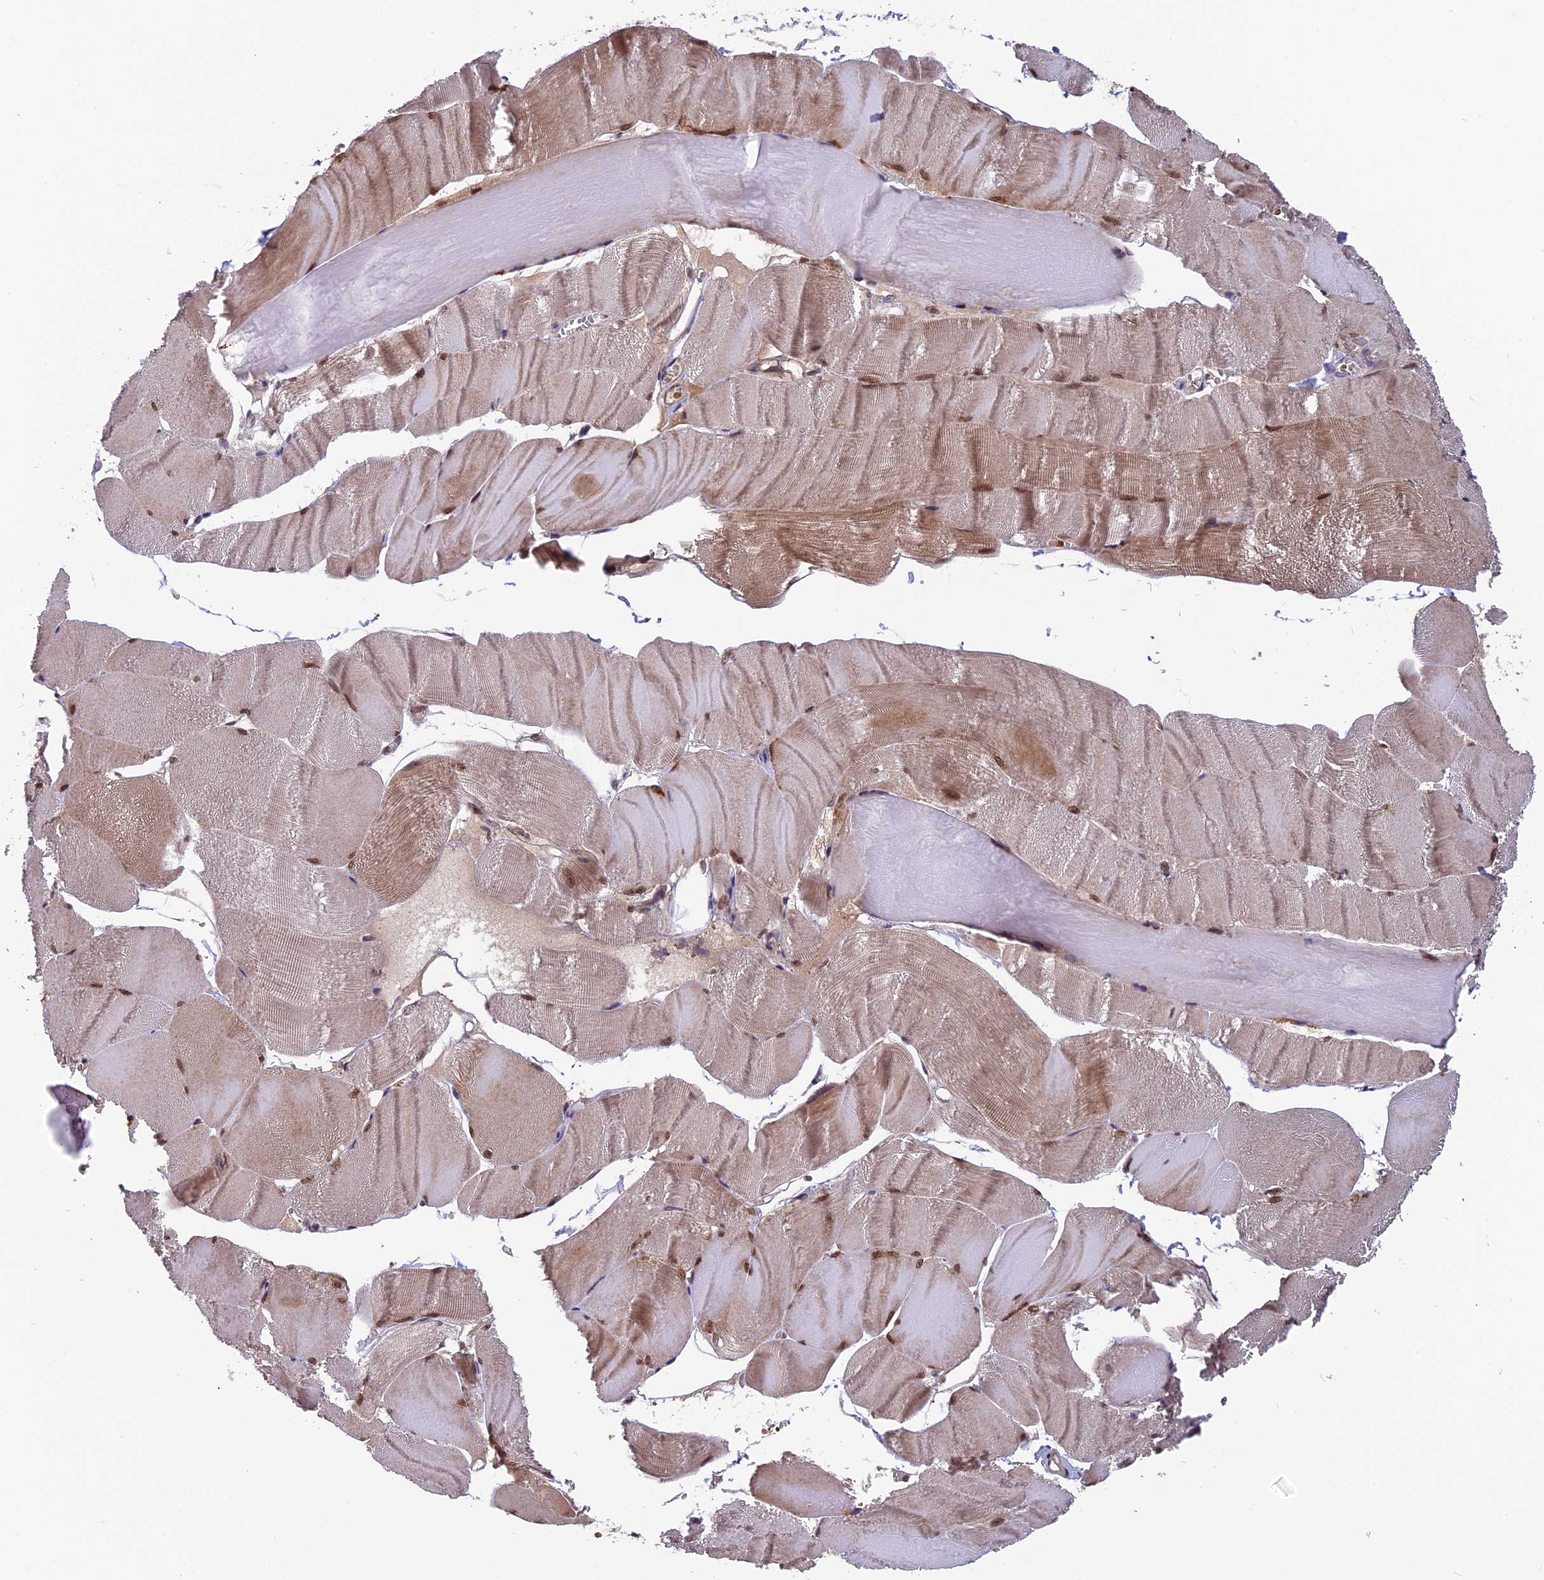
{"staining": {"intensity": "moderate", "quantity": ">75%", "location": "cytoplasmic/membranous,nuclear"}, "tissue": "skeletal muscle", "cell_type": "Myocytes", "image_type": "normal", "snomed": [{"axis": "morphology", "description": "Normal tissue, NOS"}, {"axis": "morphology", "description": "Basal cell carcinoma"}, {"axis": "topography", "description": "Skeletal muscle"}], "caption": "DAB immunohistochemical staining of normal skeletal muscle demonstrates moderate cytoplasmic/membranous,nuclear protein positivity in approximately >75% of myocytes. (DAB IHC with brightfield microscopy, high magnification).", "gene": "CCDC9B", "patient": {"sex": "female", "age": 64}}